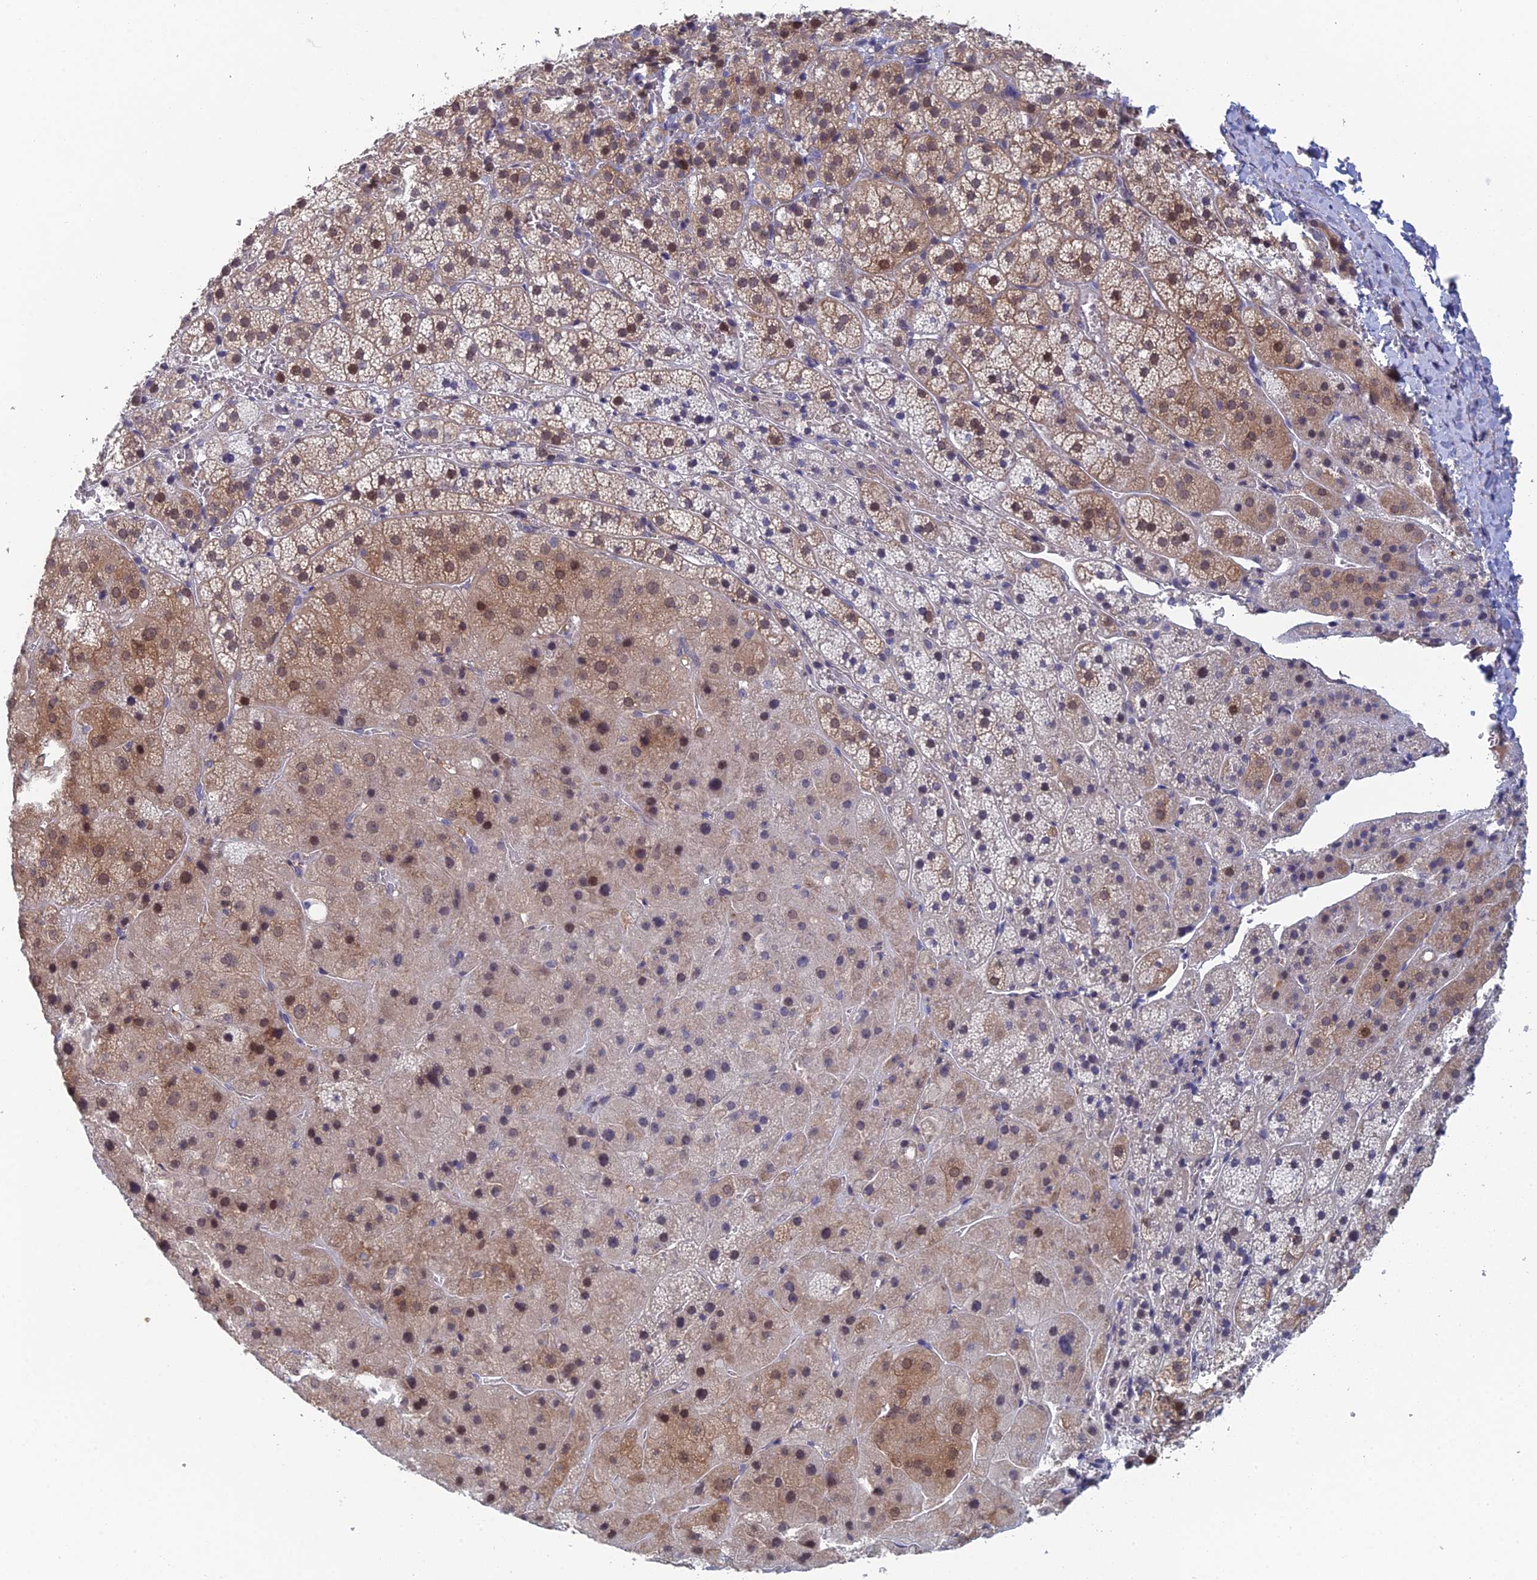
{"staining": {"intensity": "moderate", "quantity": "25%-75%", "location": "cytoplasmic/membranous,nuclear"}, "tissue": "adrenal gland", "cell_type": "Glandular cells", "image_type": "normal", "snomed": [{"axis": "morphology", "description": "Normal tissue, NOS"}, {"axis": "topography", "description": "Adrenal gland"}], "caption": "Adrenal gland stained with IHC exhibits moderate cytoplasmic/membranous,nuclear positivity in about 25%-75% of glandular cells. (Stains: DAB in brown, nuclei in blue, Microscopy: brightfield microscopy at high magnification).", "gene": "SRA1", "patient": {"sex": "female", "age": 44}}